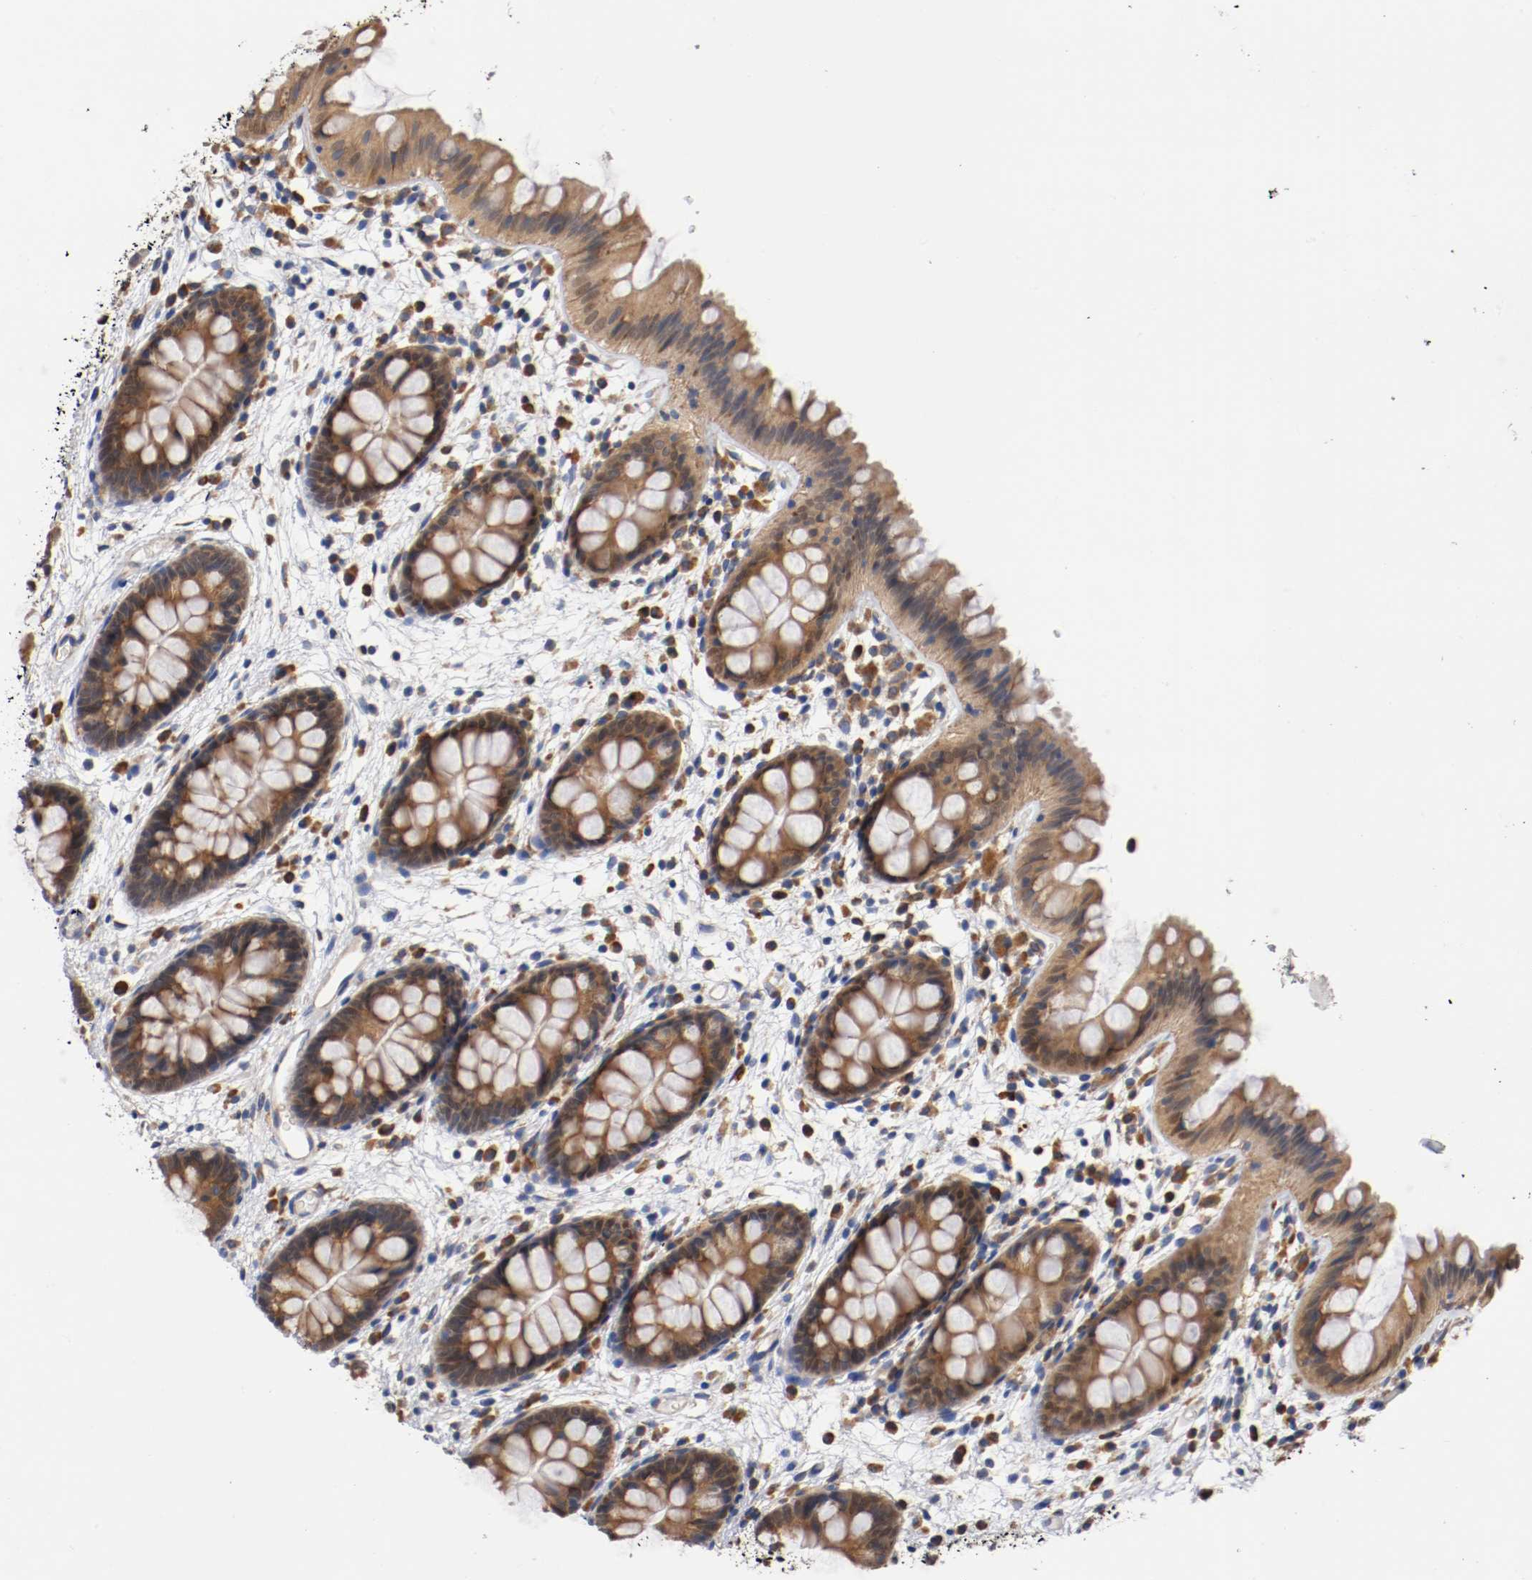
{"staining": {"intensity": "moderate", "quantity": "25%-75%", "location": "cytoplasmic/membranous"}, "tissue": "colon", "cell_type": "Glandular cells", "image_type": "normal", "snomed": [{"axis": "morphology", "description": "Normal tissue, NOS"}, {"axis": "topography", "description": "Smooth muscle"}, {"axis": "topography", "description": "Colon"}], "caption": "Brown immunohistochemical staining in benign human colon shows moderate cytoplasmic/membranous staining in approximately 25%-75% of glandular cells. (DAB (3,3'-diaminobenzidine) IHC with brightfield microscopy, high magnification).", "gene": "TNFSF12", "patient": {"sex": "male", "age": 67}}